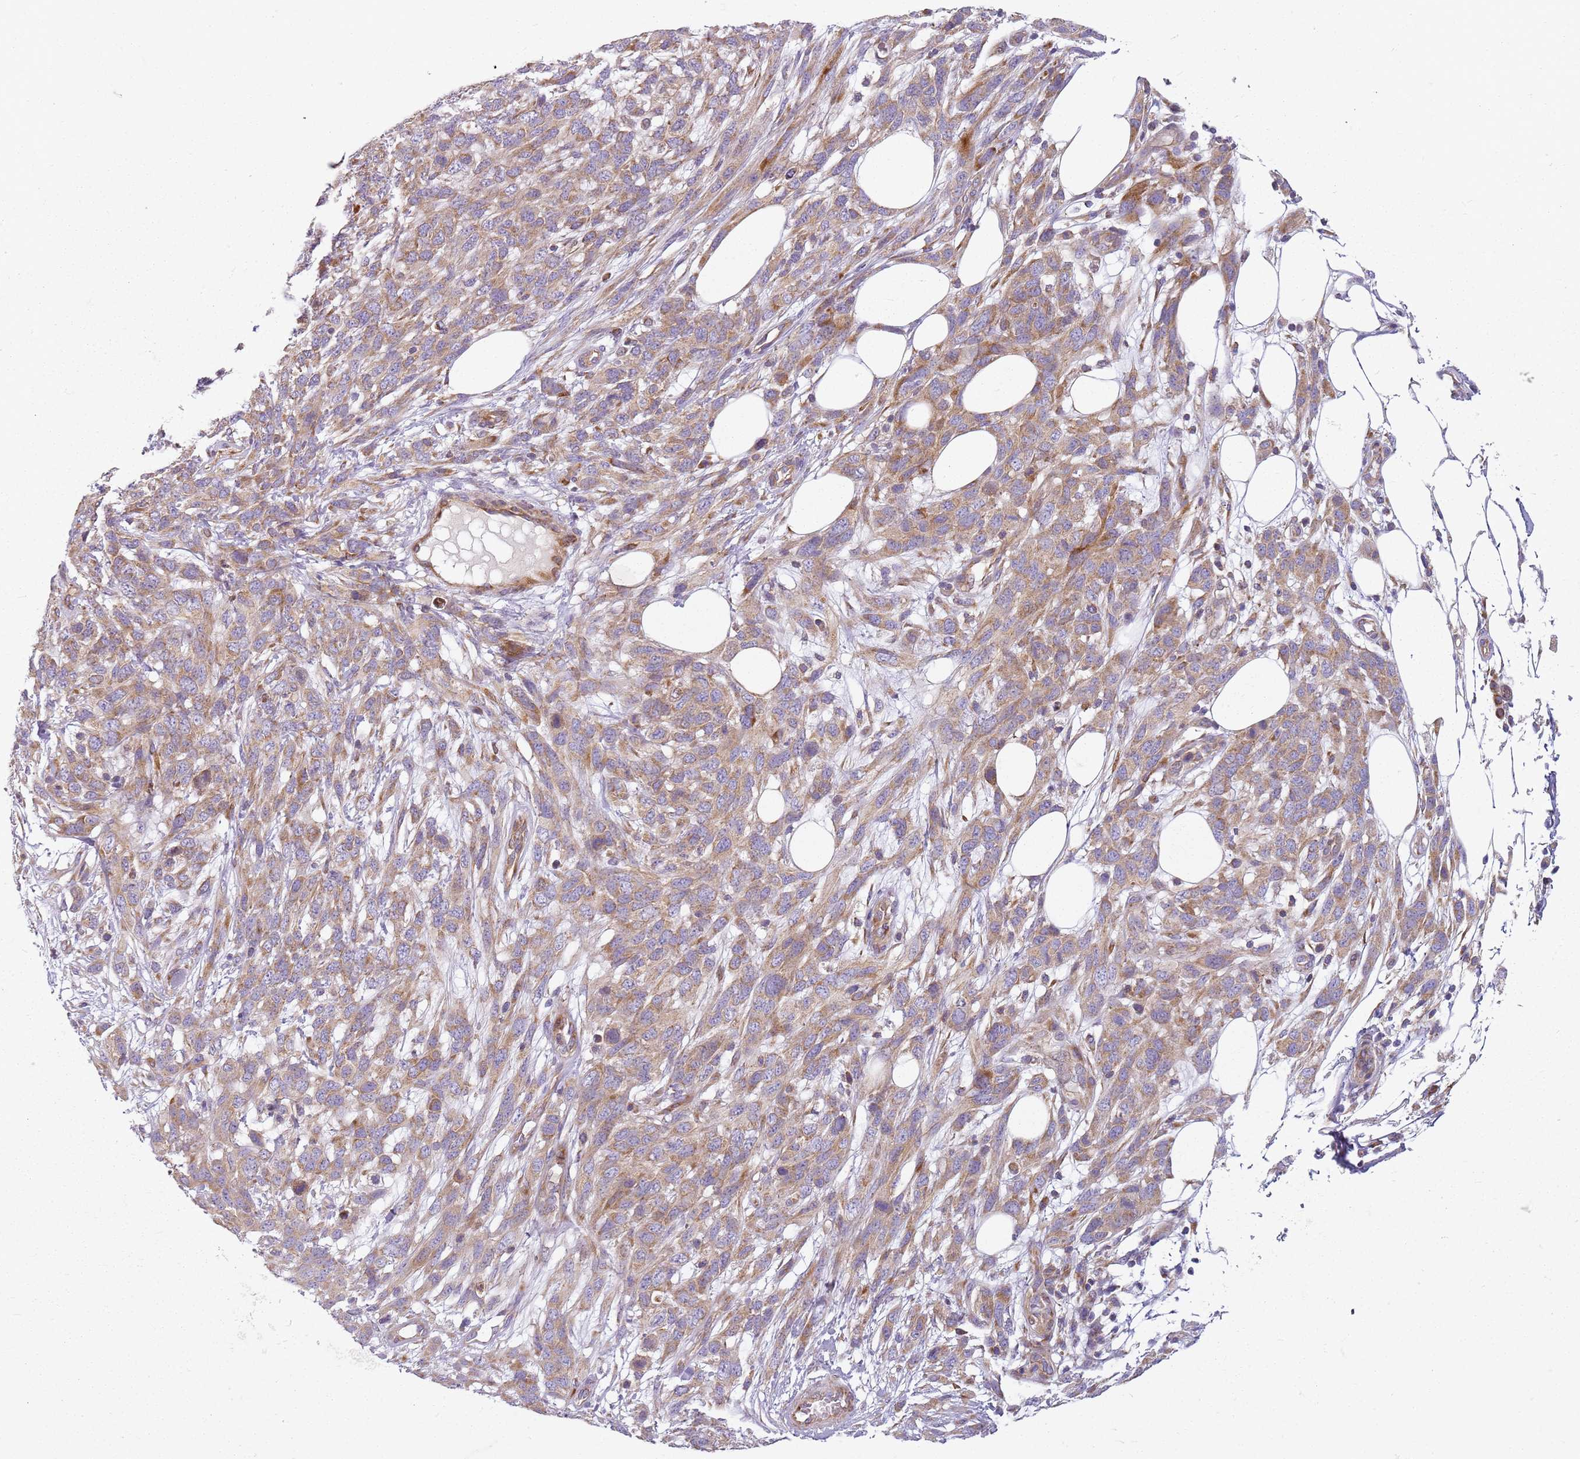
{"staining": {"intensity": "moderate", "quantity": ">75%", "location": "cytoplasmic/membranous"}, "tissue": "melanoma", "cell_type": "Tumor cells", "image_type": "cancer", "snomed": [{"axis": "morphology", "description": "Normal morphology"}, {"axis": "morphology", "description": "Malignant melanoma, NOS"}, {"axis": "topography", "description": "Skin"}], "caption": "Human melanoma stained with a protein marker shows moderate staining in tumor cells.", "gene": "TMEM200C", "patient": {"sex": "female", "age": 72}}